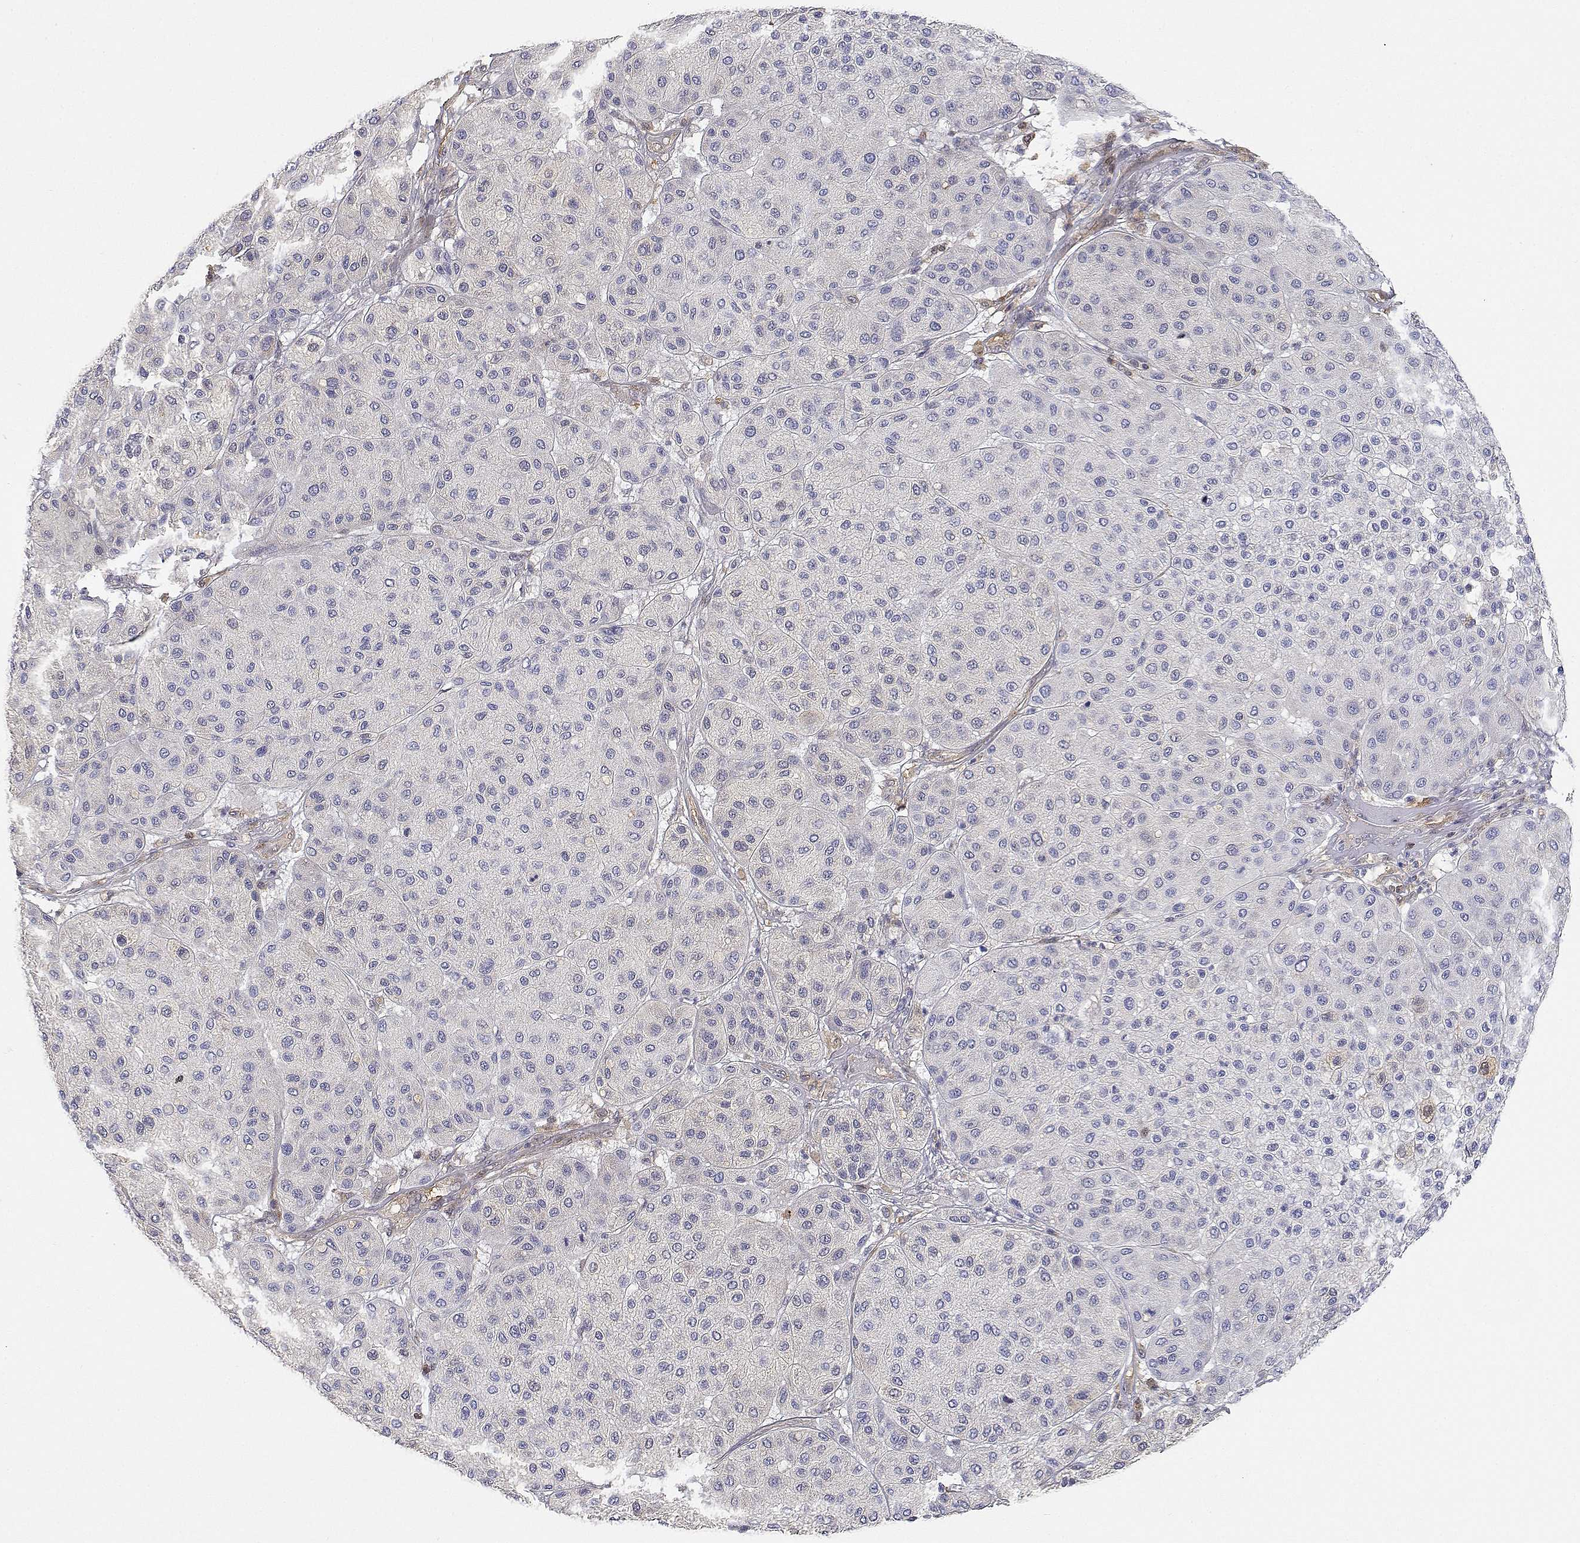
{"staining": {"intensity": "negative", "quantity": "none", "location": "none"}, "tissue": "melanoma", "cell_type": "Tumor cells", "image_type": "cancer", "snomed": [{"axis": "morphology", "description": "Malignant melanoma, Metastatic site"}, {"axis": "topography", "description": "Smooth muscle"}], "caption": "DAB (3,3'-diaminobenzidine) immunohistochemical staining of human melanoma reveals no significant positivity in tumor cells.", "gene": "ADA", "patient": {"sex": "male", "age": 41}}